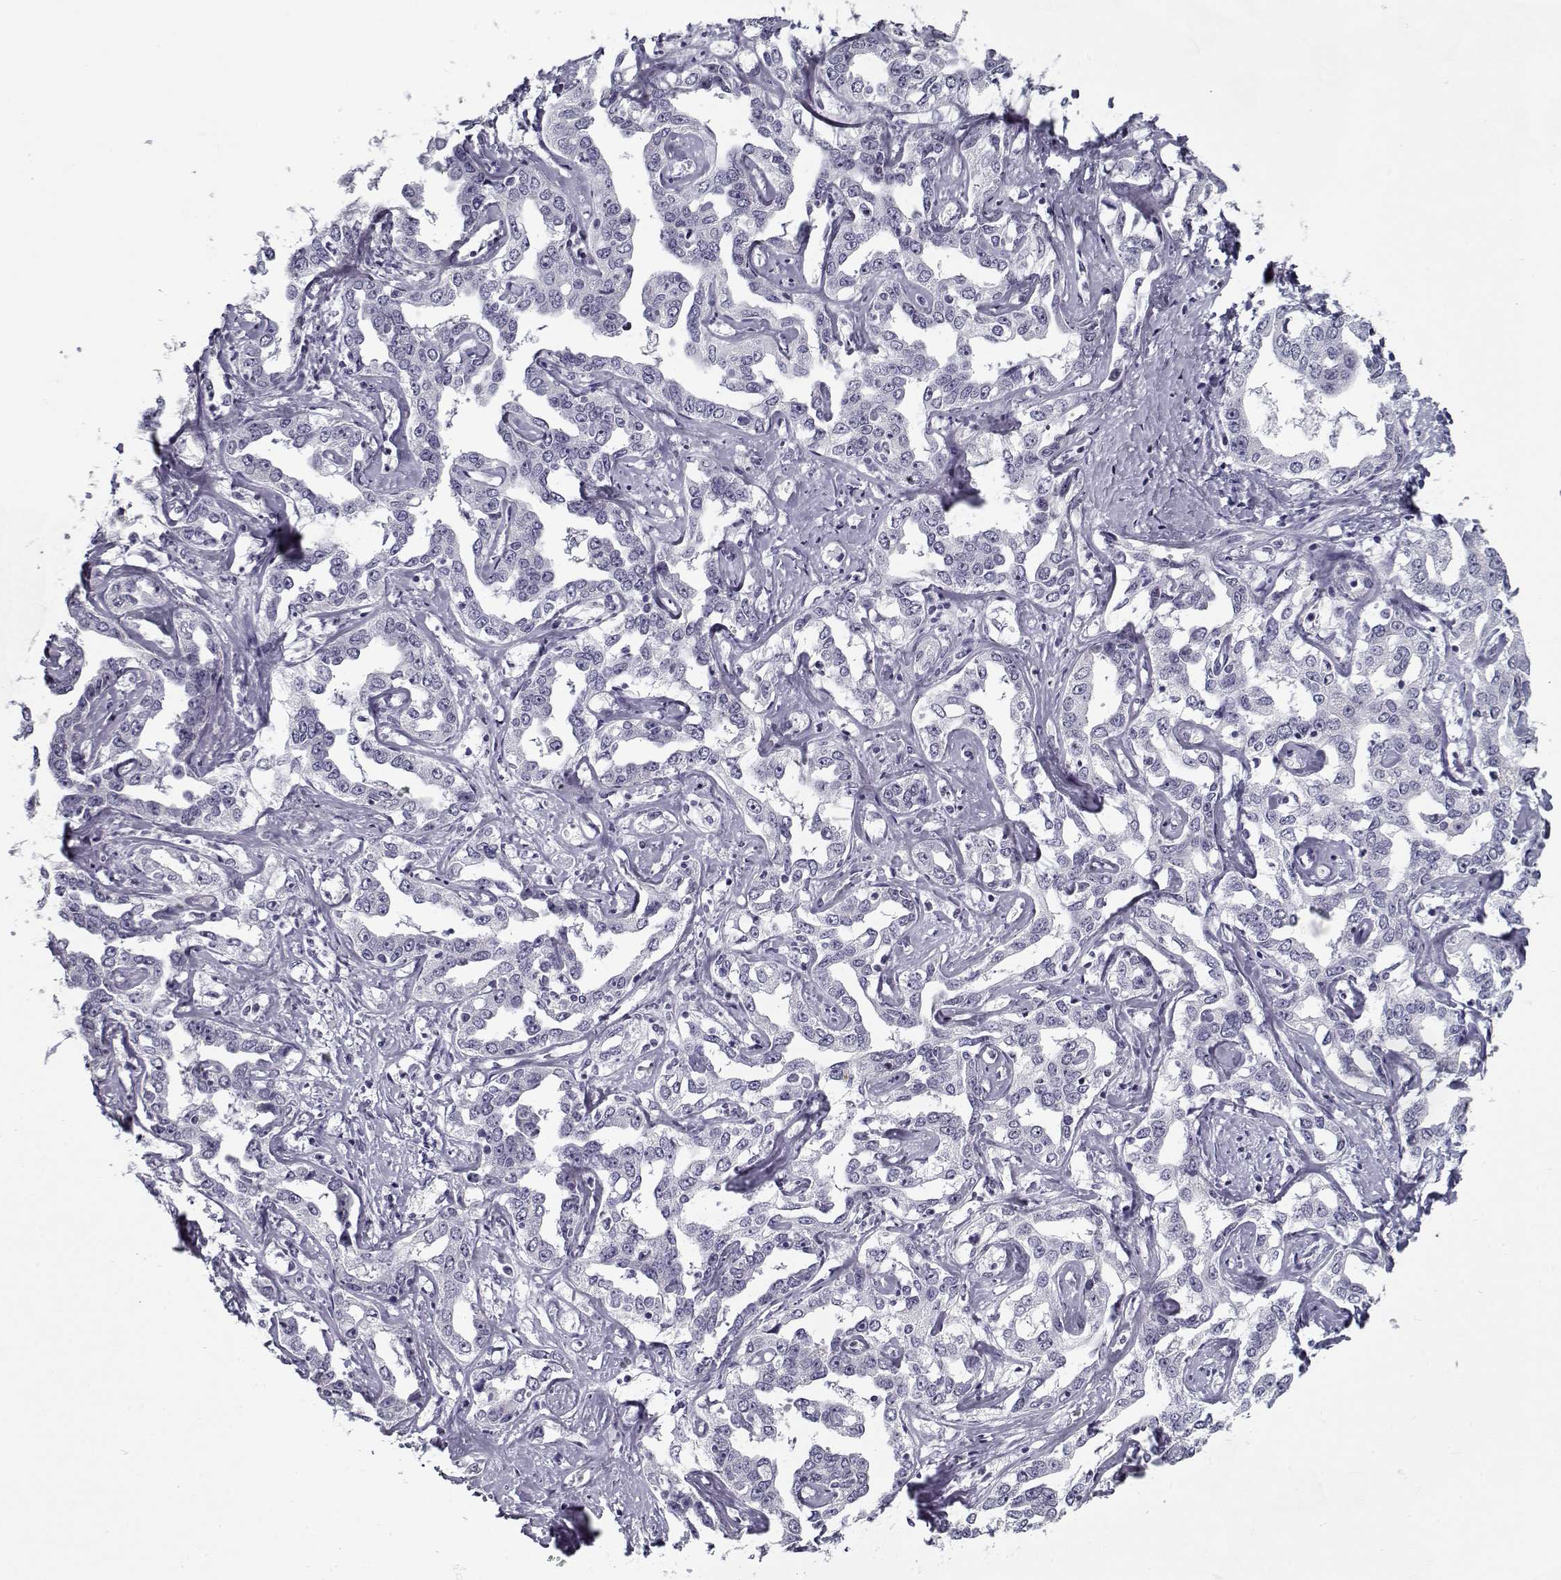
{"staining": {"intensity": "negative", "quantity": "none", "location": "none"}, "tissue": "liver cancer", "cell_type": "Tumor cells", "image_type": "cancer", "snomed": [{"axis": "morphology", "description": "Cholangiocarcinoma"}, {"axis": "topography", "description": "Liver"}], "caption": "A high-resolution micrograph shows immunohistochemistry staining of liver cancer, which displays no significant staining in tumor cells.", "gene": "SPACA9", "patient": {"sex": "male", "age": 59}}